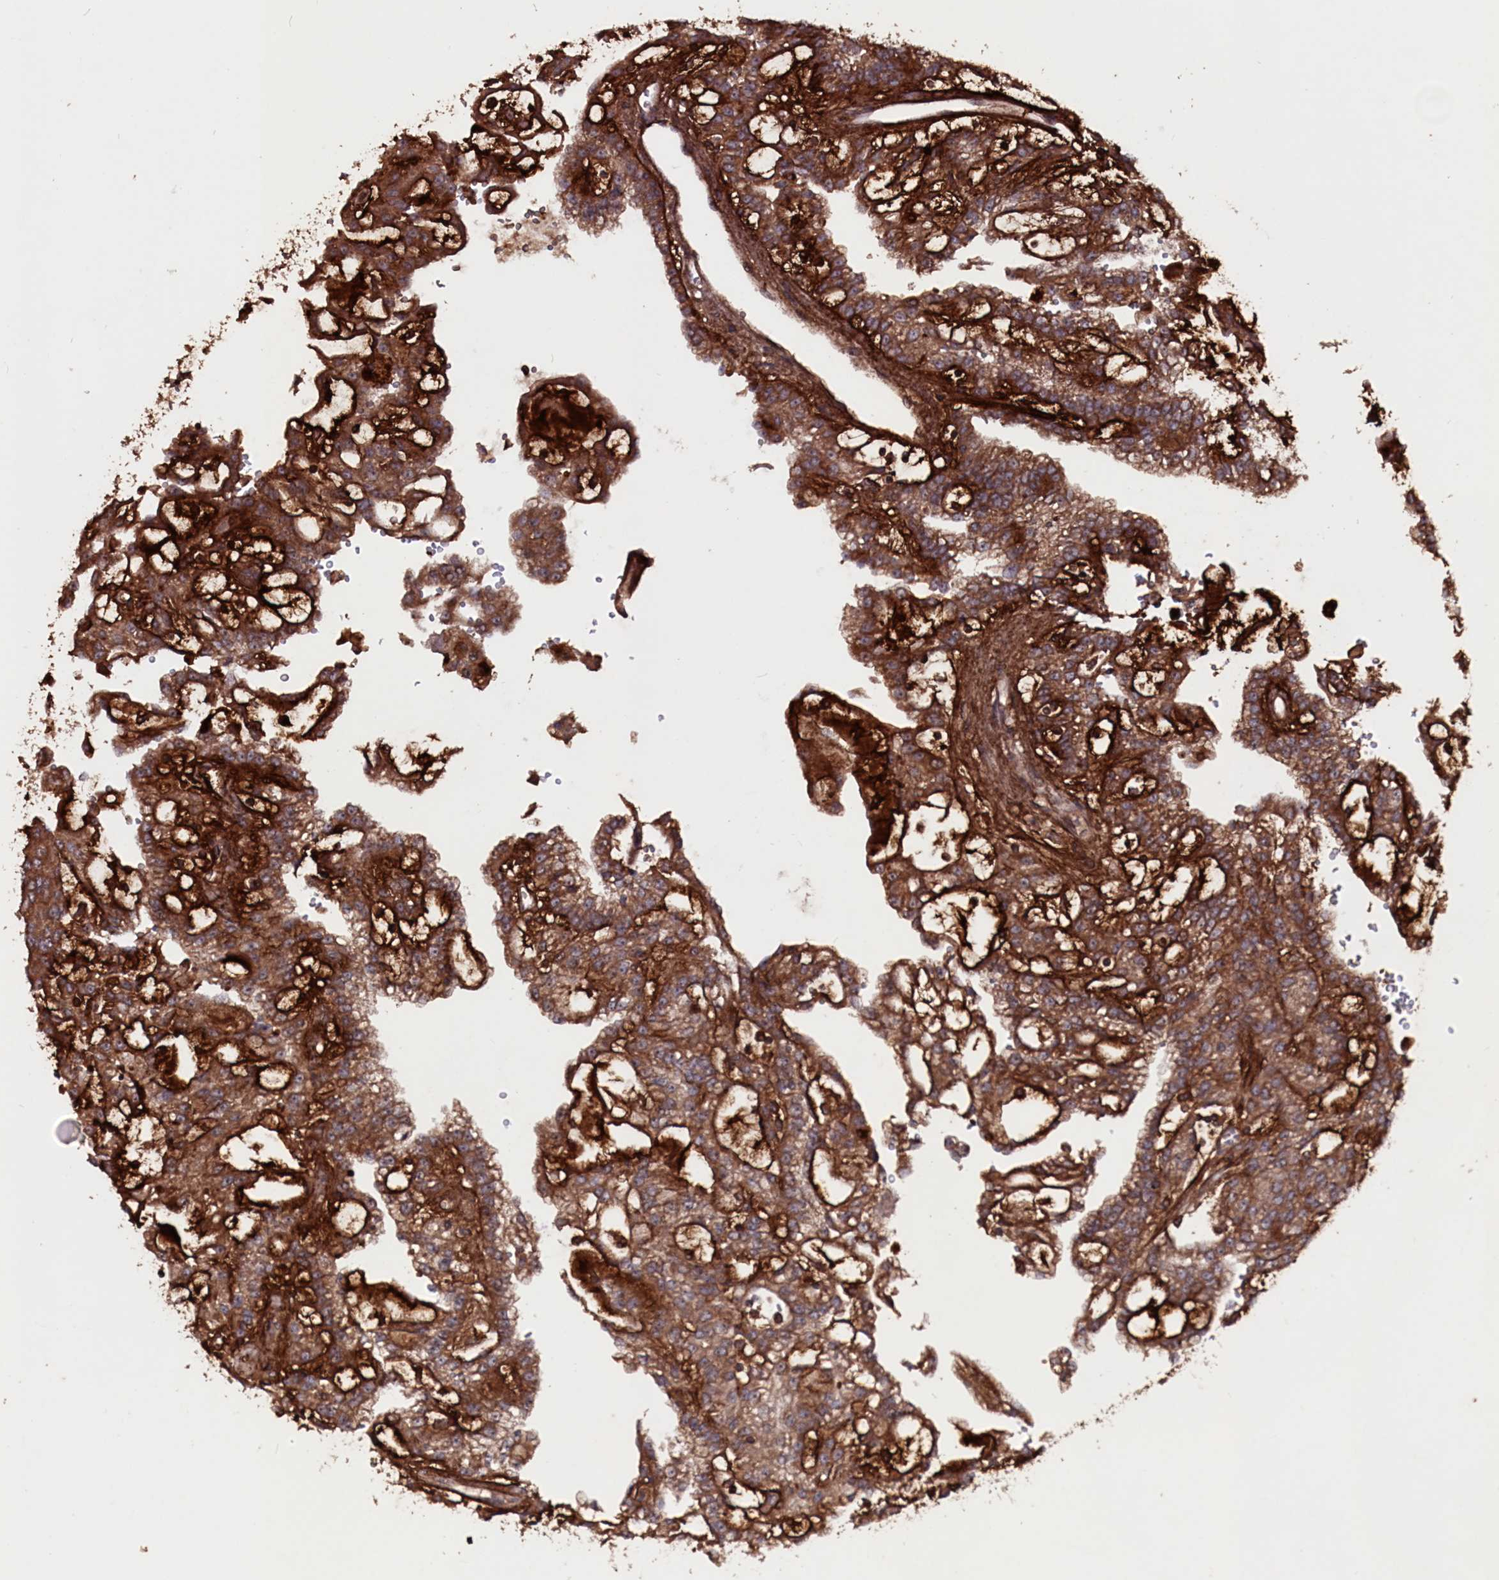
{"staining": {"intensity": "moderate", "quantity": ">75%", "location": "cytoplasmic/membranous"}, "tissue": "renal cancer", "cell_type": "Tumor cells", "image_type": "cancer", "snomed": [{"axis": "morphology", "description": "Adenocarcinoma, NOS"}, {"axis": "topography", "description": "Kidney"}], "caption": "DAB immunohistochemical staining of adenocarcinoma (renal) reveals moderate cytoplasmic/membranous protein staining in about >75% of tumor cells.", "gene": "MYO1H", "patient": {"sex": "male", "age": 63}}